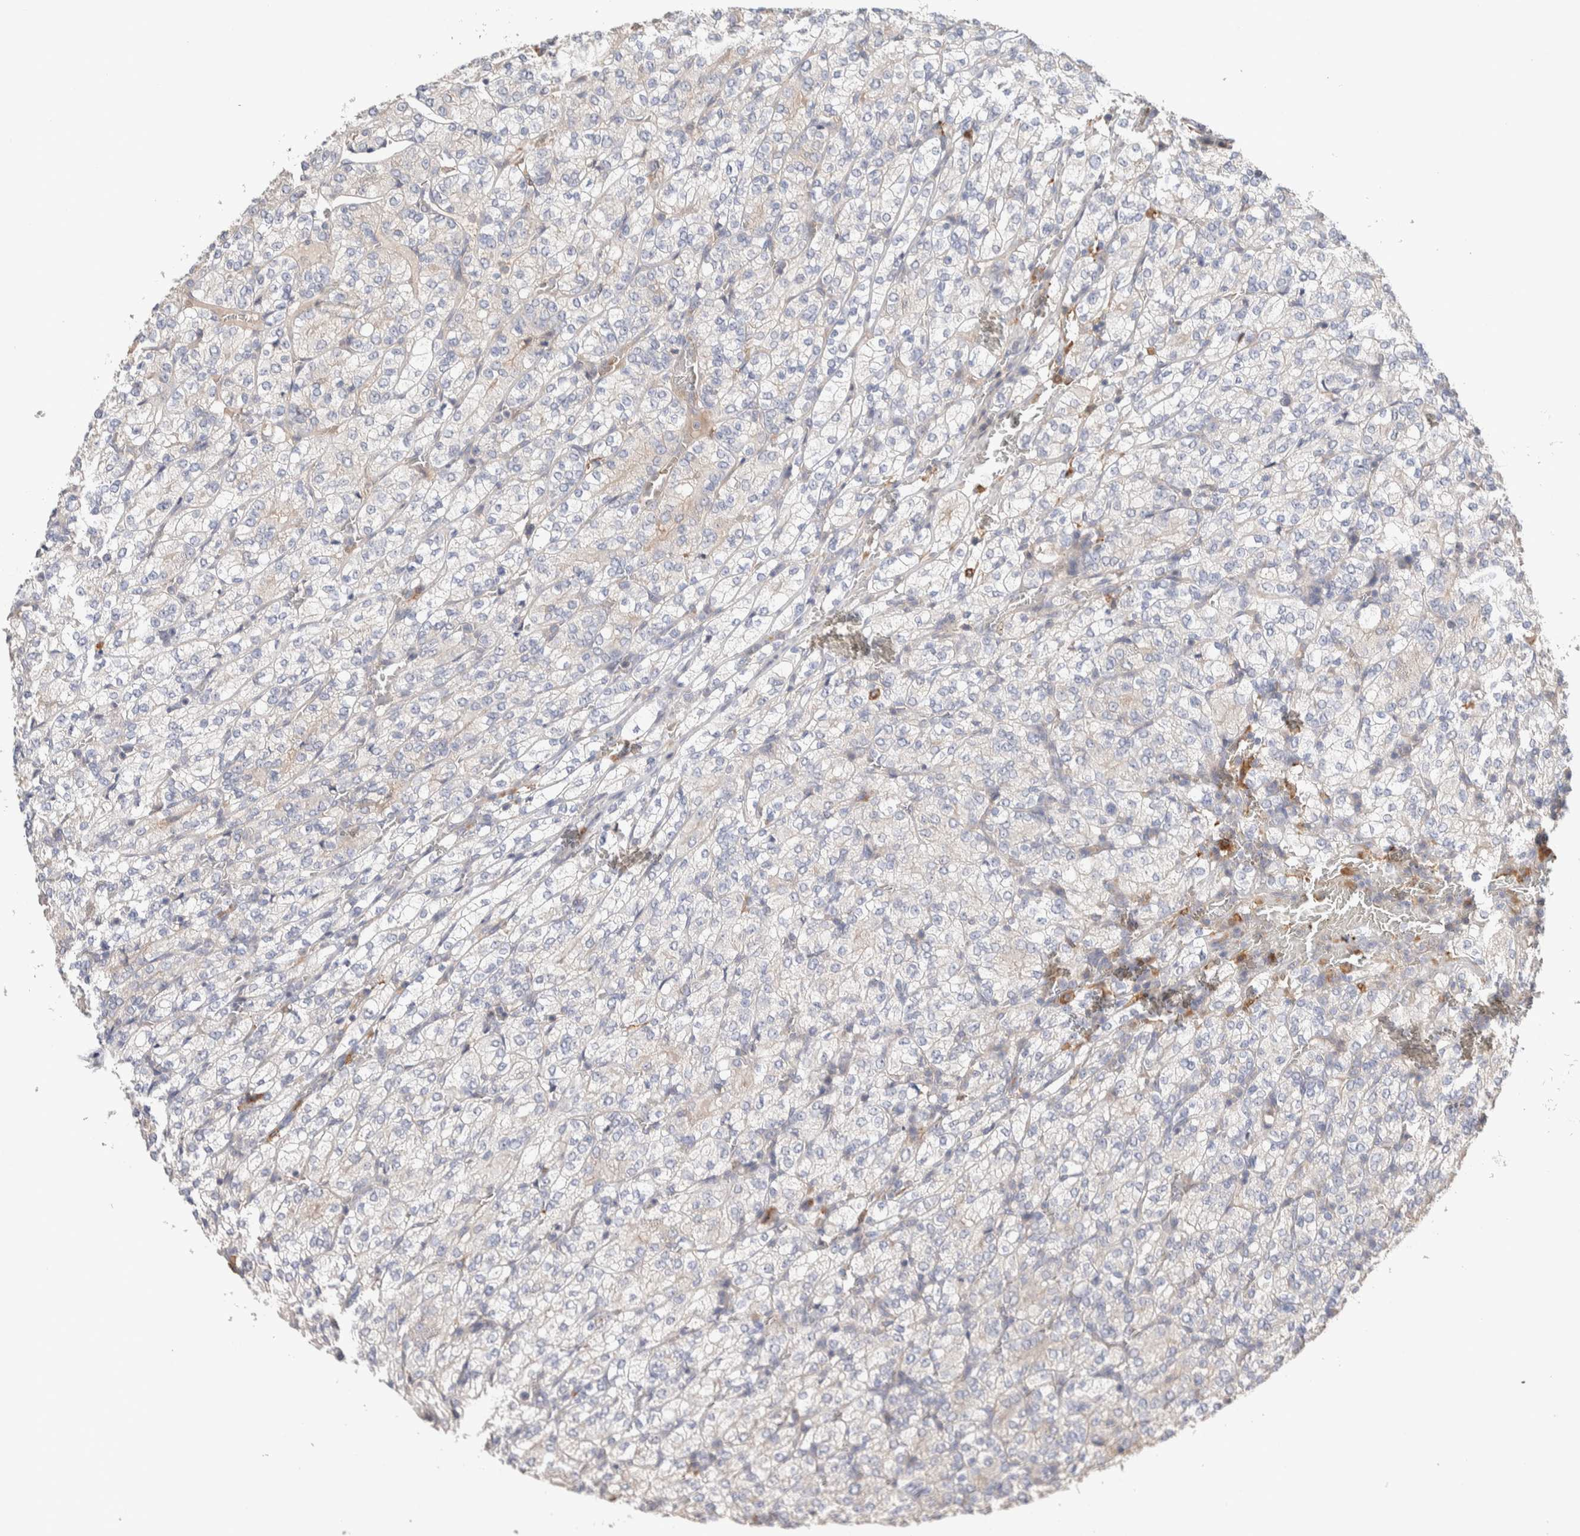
{"staining": {"intensity": "negative", "quantity": "none", "location": "none"}, "tissue": "renal cancer", "cell_type": "Tumor cells", "image_type": "cancer", "snomed": [{"axis": "morphology", "description": "Adenocarcinoma, NOS"}, {"axis": "topography", "description": "Kidney"}], "caption": "This histopathology image is of adenocarcinoma (renal) stained with IHC to label a protein in brown with the nuclei are counter-stained blue. There is no staining in tumor cells. The staining was performed using DAB to visualize the protein expression in brown, while the nuclei were stained in blue with hematoxylin (Magnification: 20x).", "gene": "WDR91", "patient": {"sex": "male", "age": 77}}